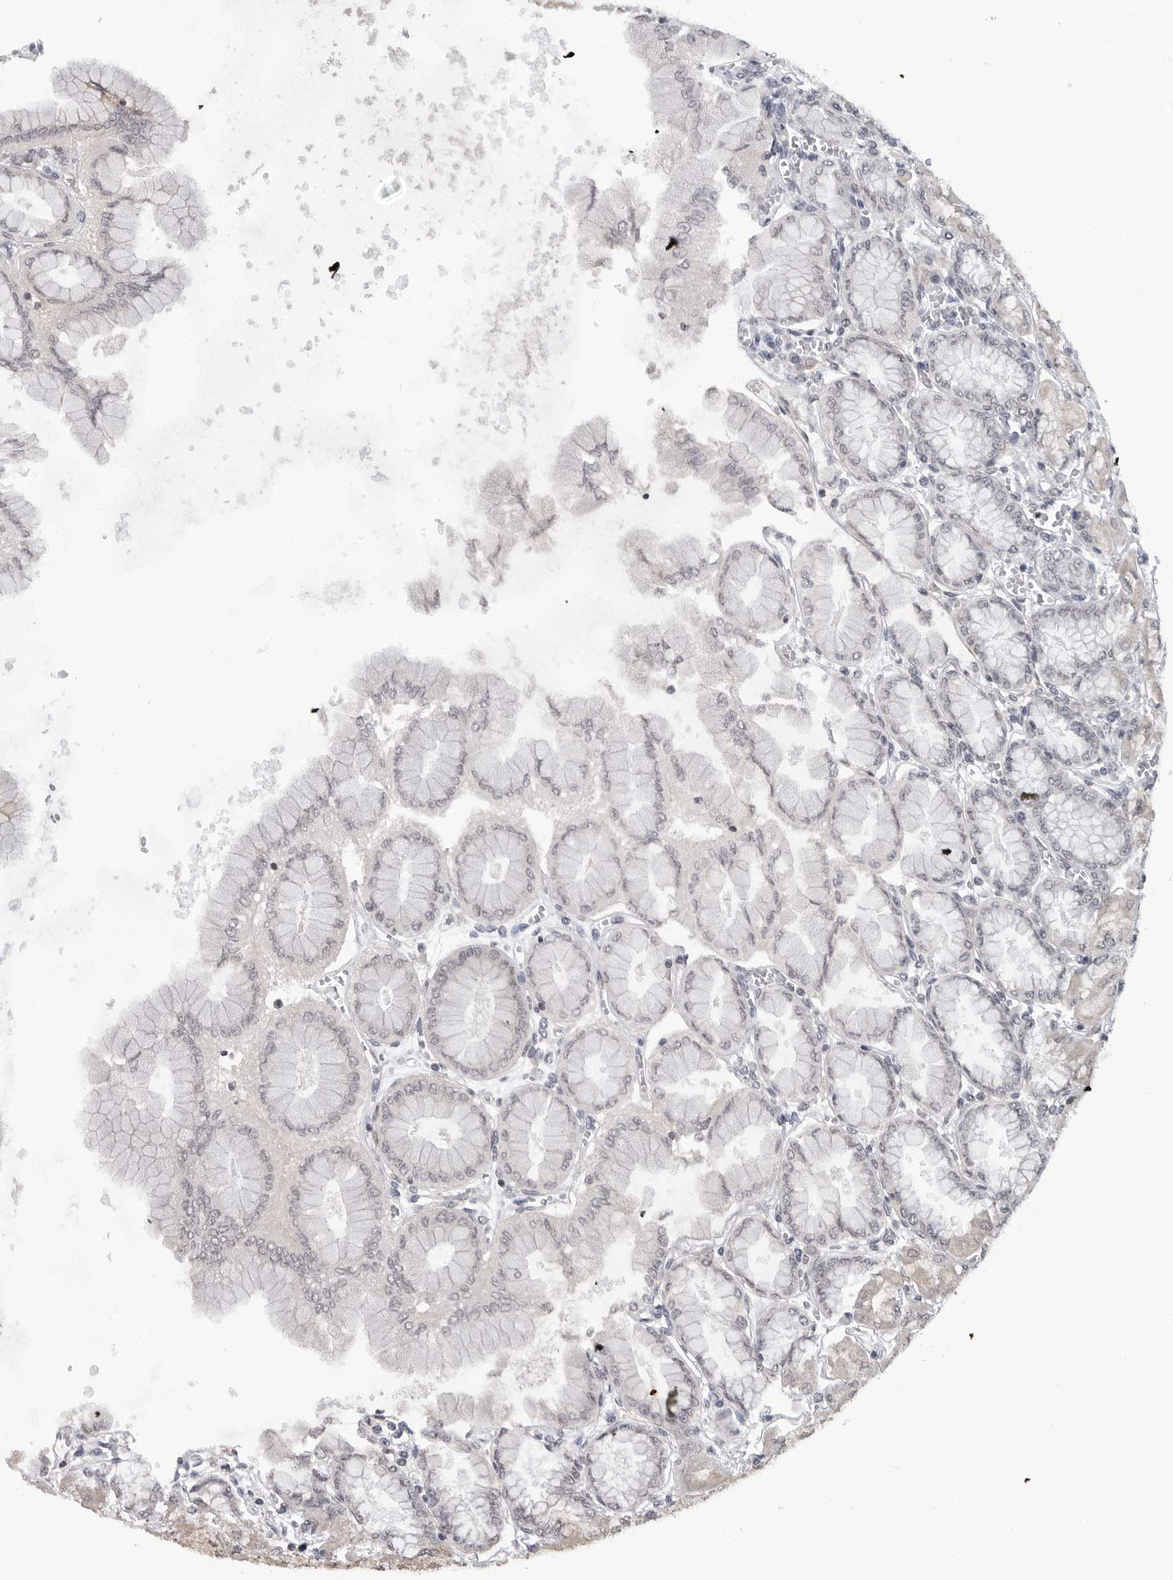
{"staining": {"intensity": "strong", "quantity": "25%-75%", "location": "cytoplasmic/membranous"}, "tissue": "stomach", "cell_type": "Glandular cells", "image_type": "normal", "snomed": [{"axis": "morphology", "description": "Normal tissue, NOS"}, {"axis": "topography", "description": "Stomach, upper"}], "caption": "Human stomach stained with a brown dye exhibits strong cytoplasmic/membranous positive positivity in approximately 25%-75% of glandular cells.", "gene": "ADAMTS5", "patient": {"sex": "female", "age": 56}}